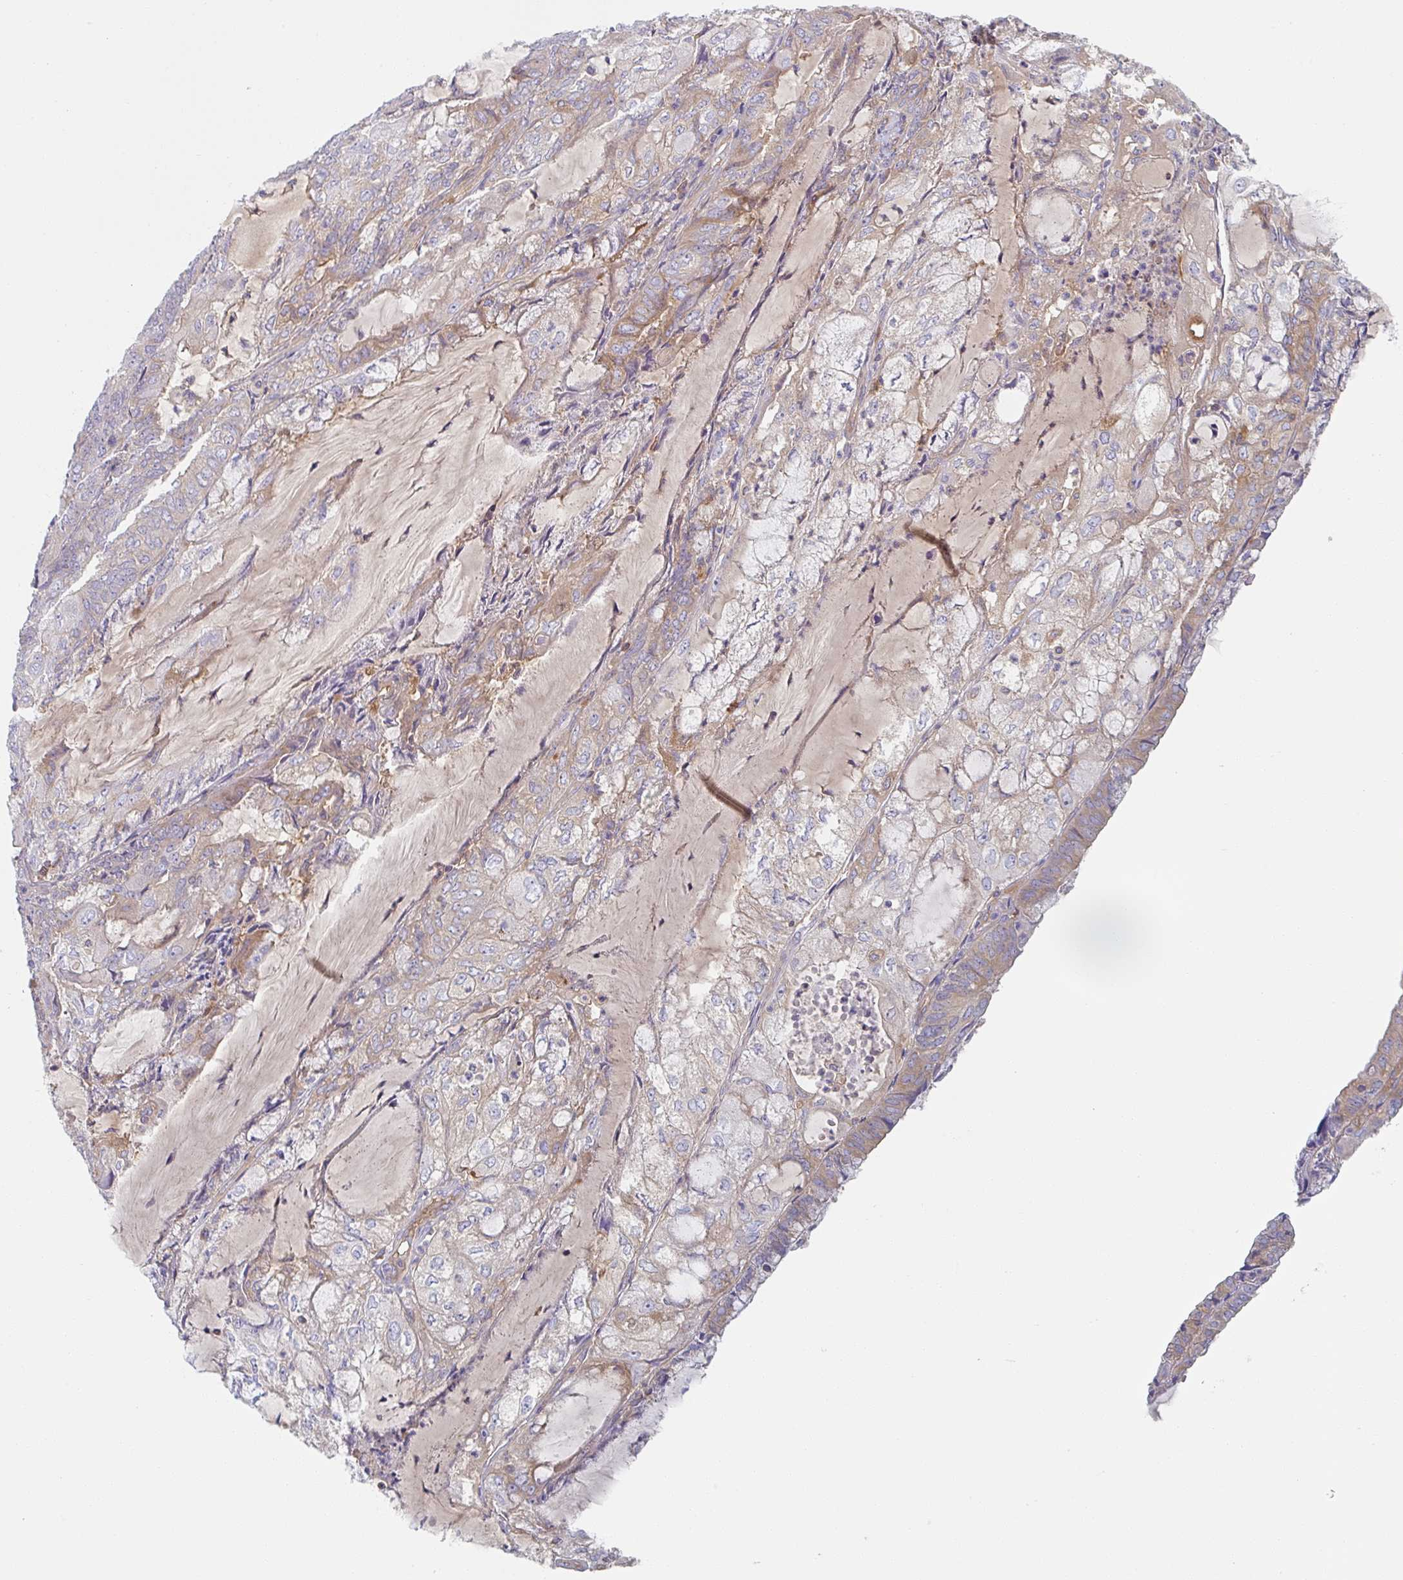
{"staining": {"intensity": "weak", "quantity": "<25%", "location": "cytoplasmic/membranous"}, "tissue": "endometrial cancer", "cell_type": "Tumor cells", "image_type": "cancer", "snomed": [{"axis": "morphology", "description": "Adenocarcinoma, NOS"}, {"axis": "topography", "description": "Endometrium"}], "caption": "This photomicrograph is of endometrial cancer stained with IHC to label a protein in brown with the nuclei are counter-stained blue. There is no positivity in tumor cells.", "gene": "AMPD2", "patient": {"sex": "female", "age": 81}}